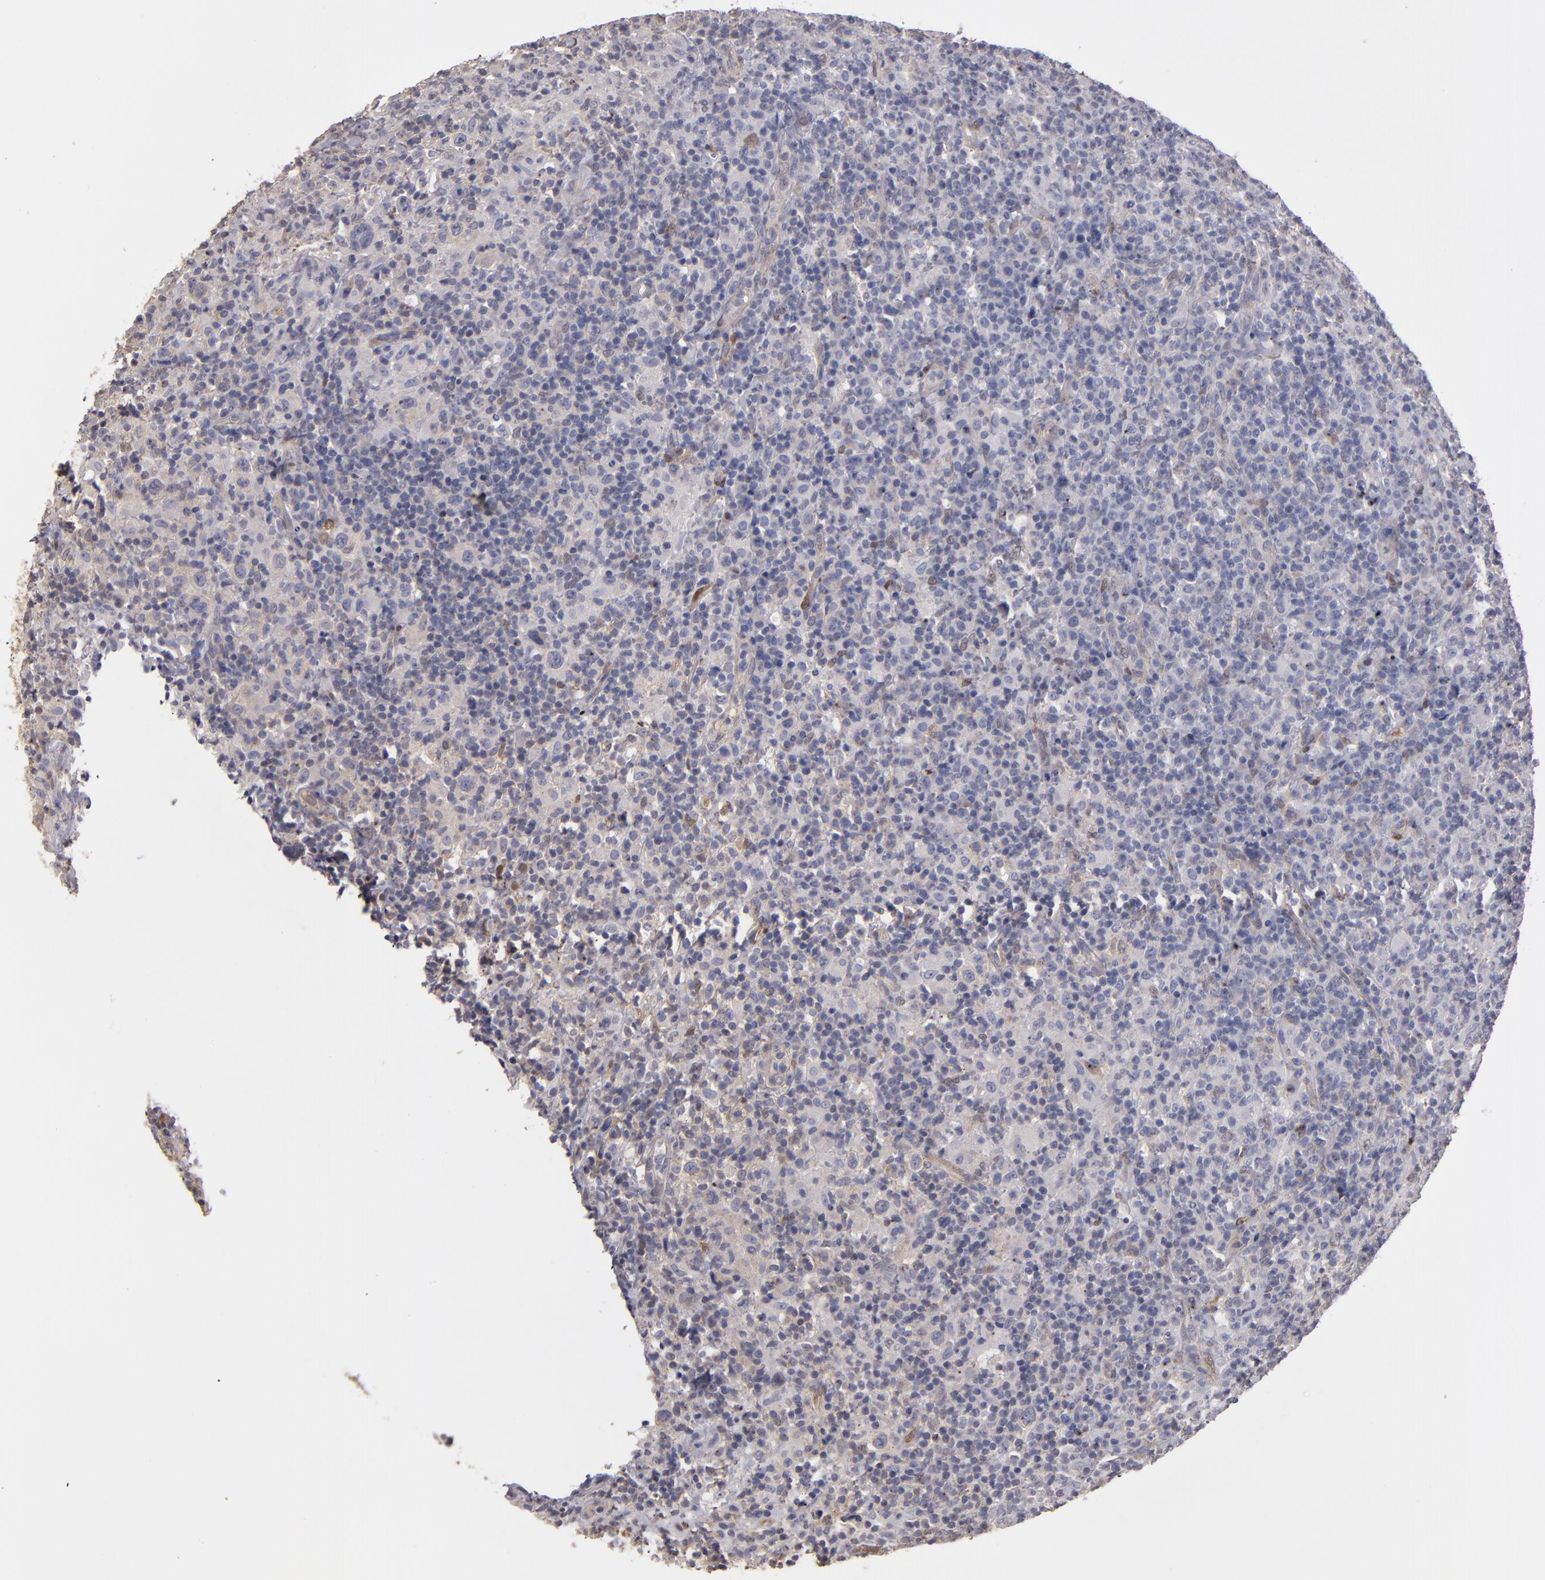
{"staining": {"intensity": "negative", "quantity": "none", "location": "none"}, "tissue": "lymphoma", "cell_type": "Tumor cells", "image_type": "cancer", "snomed": [{"axis": "morphology", "description": "Hodgkin's disease, NOS"}, {"axis": "topography", "description": "Lymph node"}], "caption": "Immunohistochemistry (IHC) of human Hodgkin's disease reveals no expression in tumor cells.", "gene": "NDRG2", "patient": {"sex": "male", "age": 65}}